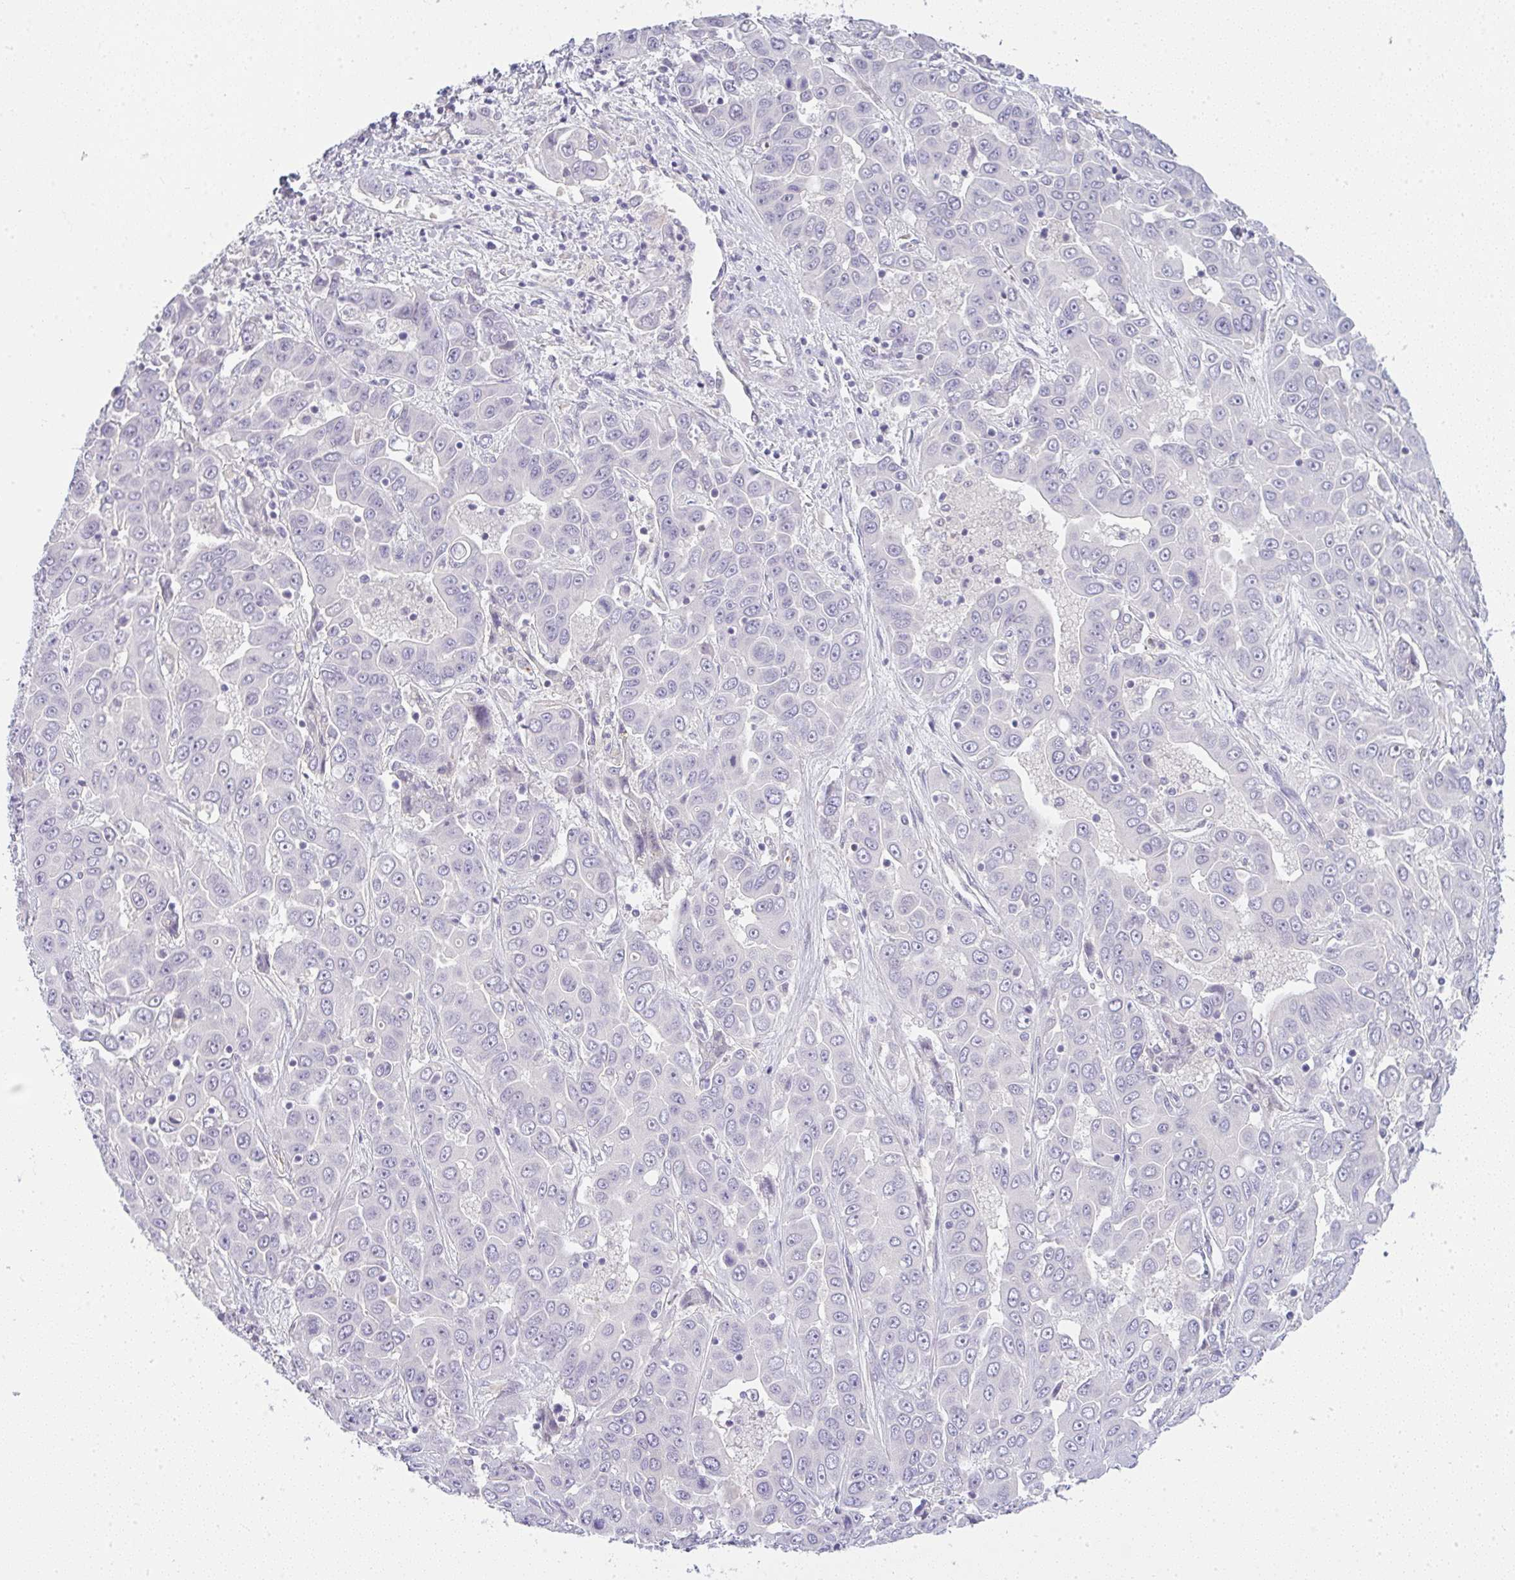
{"staining": {"intensity": "negative", "quantity": "none", "location": "none"}, "tissue": "liver cancer", "cell_type": "Tumor cells", "image_type": "cancer", "snomed": [{"axis": "morphology", "description": "Cholangiocarcinoma"}, {"axis": "topography", "description": "Liver"}], "caption": "This is an immunohistochemistry (IHC) histopathology image of human liver cancer (cholangiocarcinoma). There is no staining in tumor cells.", "gene": "LPAR4", "patient": {"sex": "female", "age": 52}}